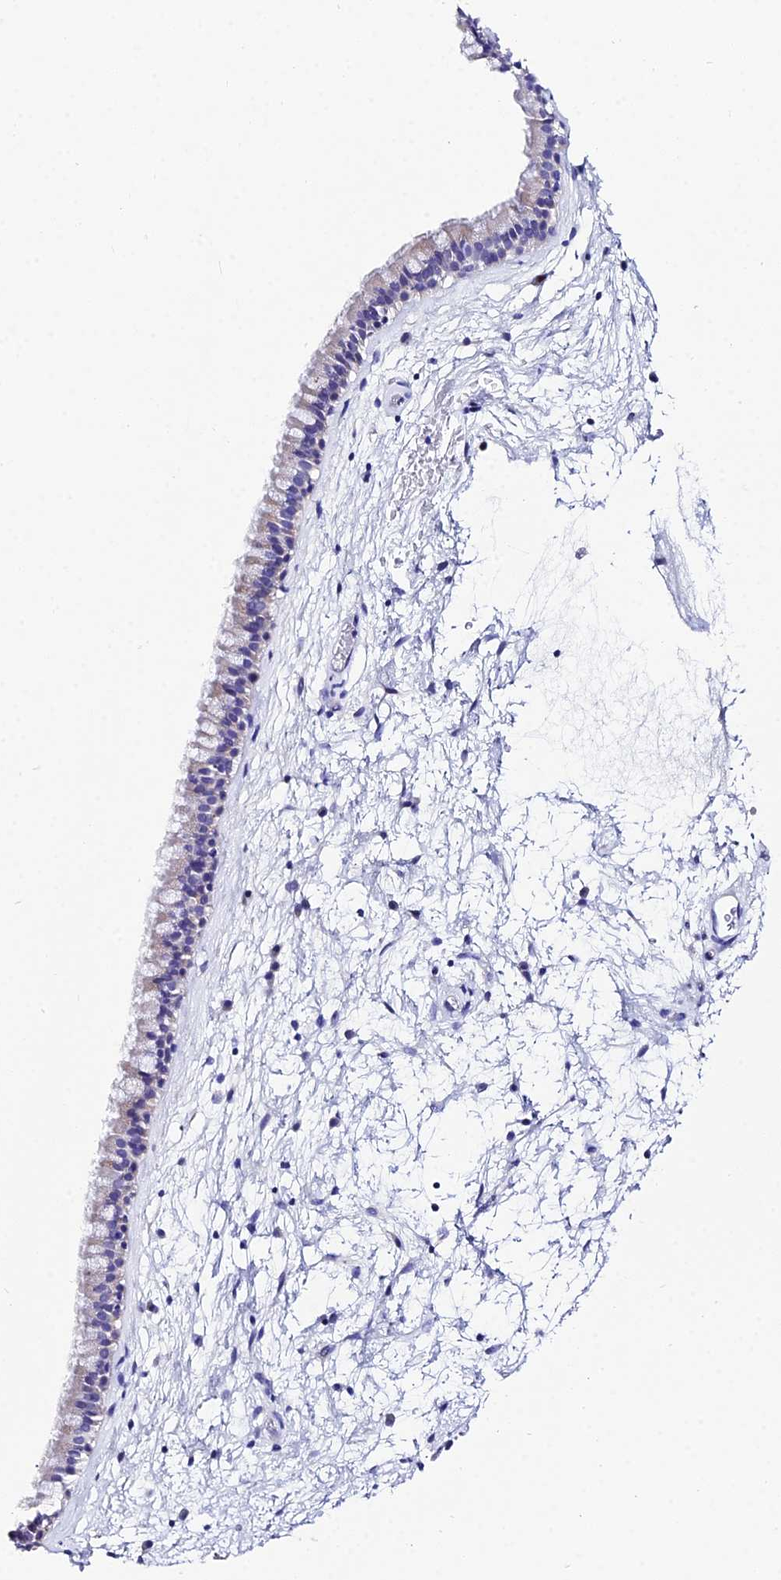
{"staining": {"intensity": "negative", "quantity": "none", "location": "none"}, "tissue": "nasopharynx", "cell_type": "Respiratory epithelial cells", "image_type": "normal", "snomed": [{"axis": "morphology", "description": "Normal tissue, NOS"}, {"axis": "morphology", "description": "Inflammation, NOS"}, {"axis": "topography", "description": "Nasopharynx"}], "caption": "High power microscopy photomicrograph of an immunohistochemistry image of benign nasopharynx, revealing no significant expression in respiratory epithelial cells. The staining is performed using DAB (3,3'-diaminobenzidine) brown chromogen with nuclei counter-stained in using hematoxylin.", "gene": "CEP41", "patient": {"sex": "male", "age": 48}}